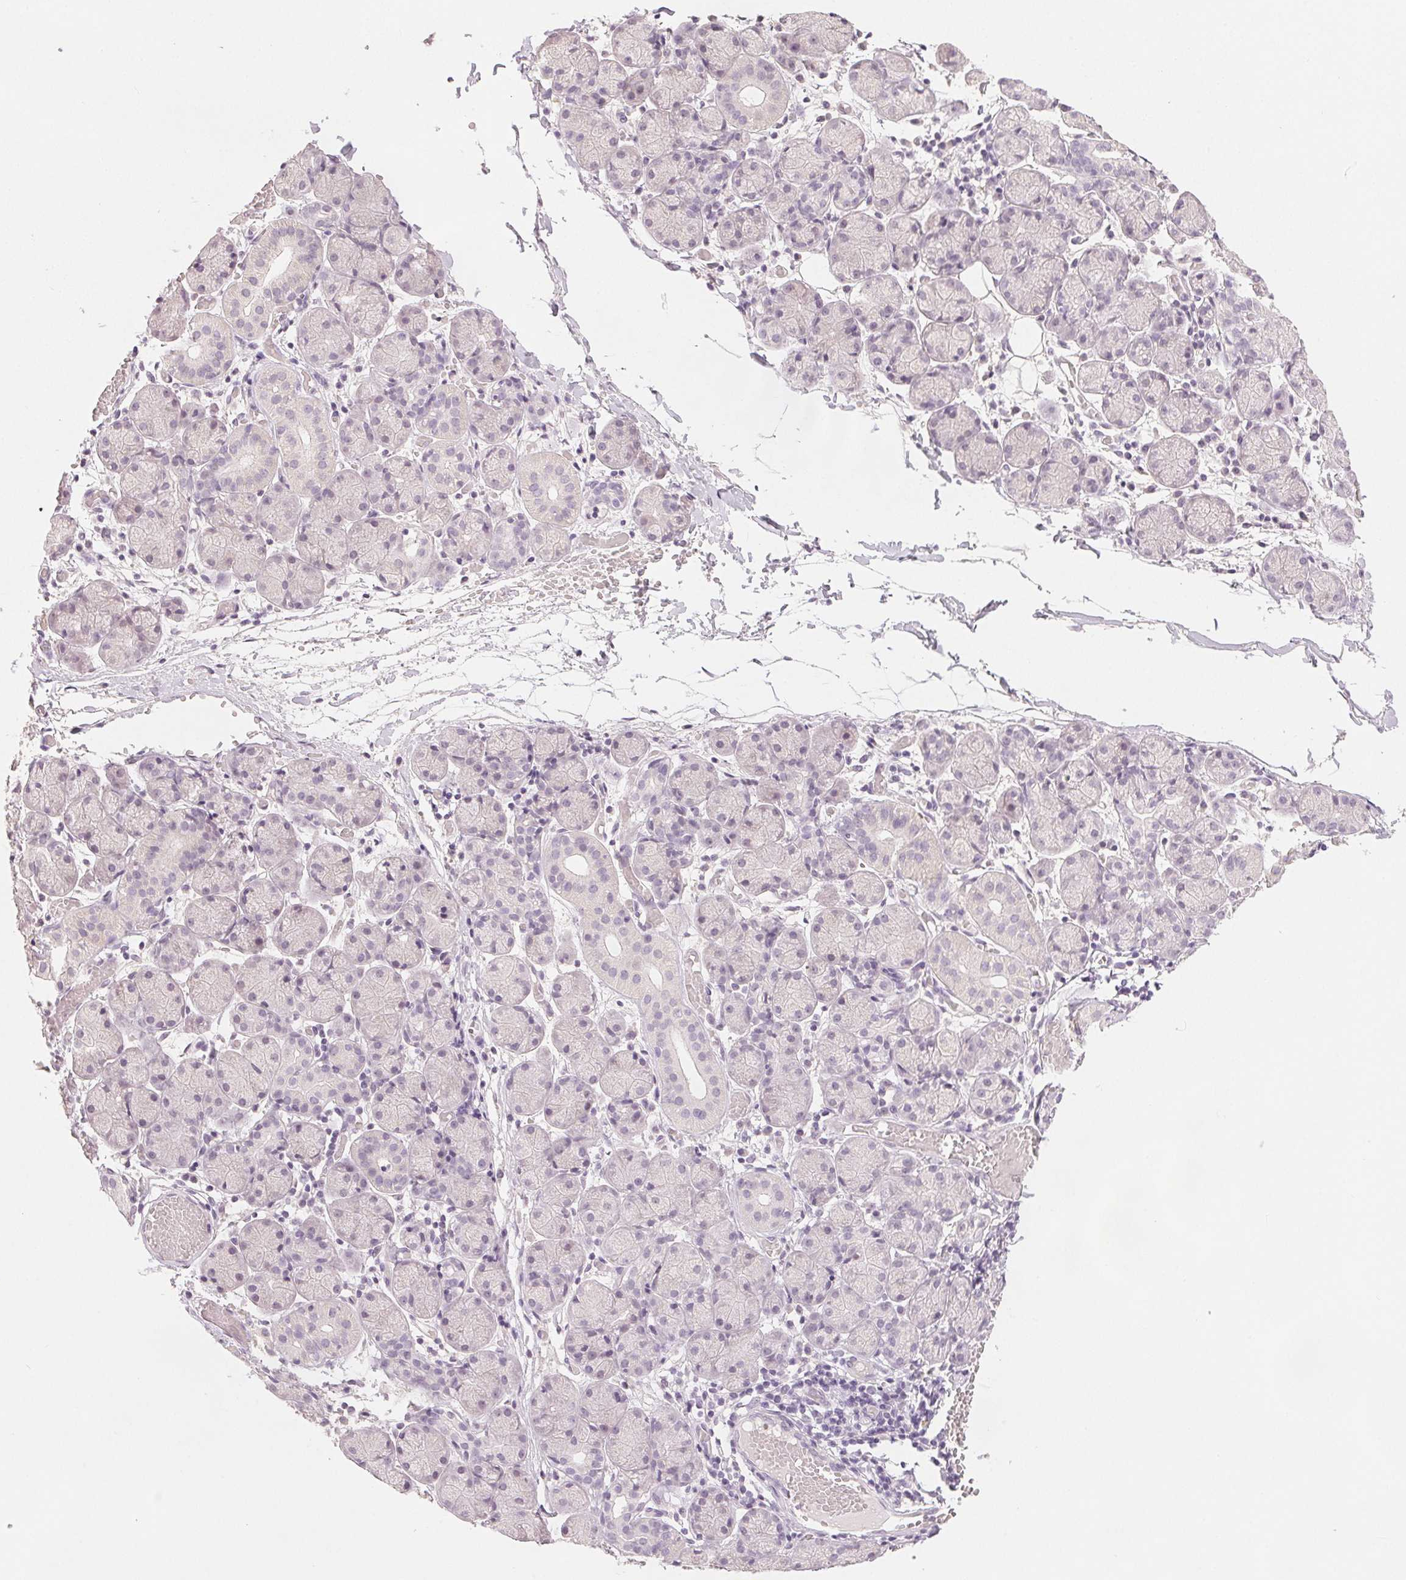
{"staining": {"intensity": "negative", "quantity": "none", "location": "none"}, "tissue": "salivary gland", "cell_type": "Glandular cells", "image_type": "normal", "snomed": [{"axis": "morphology", "description": "Normal tissue, NOS"}, {"axis": "topography", "description": "Salivary gland"}], "caption": "Micrograph shows no protein expression in glandular cells of normal salivary gland. (Brightfield microscopy of DAB (3,3'-diaminobenzidine) immunohistochemistry at high magnification).", "gene": "SLC27A5", "patient": {"sex": "female", "age": 24}}